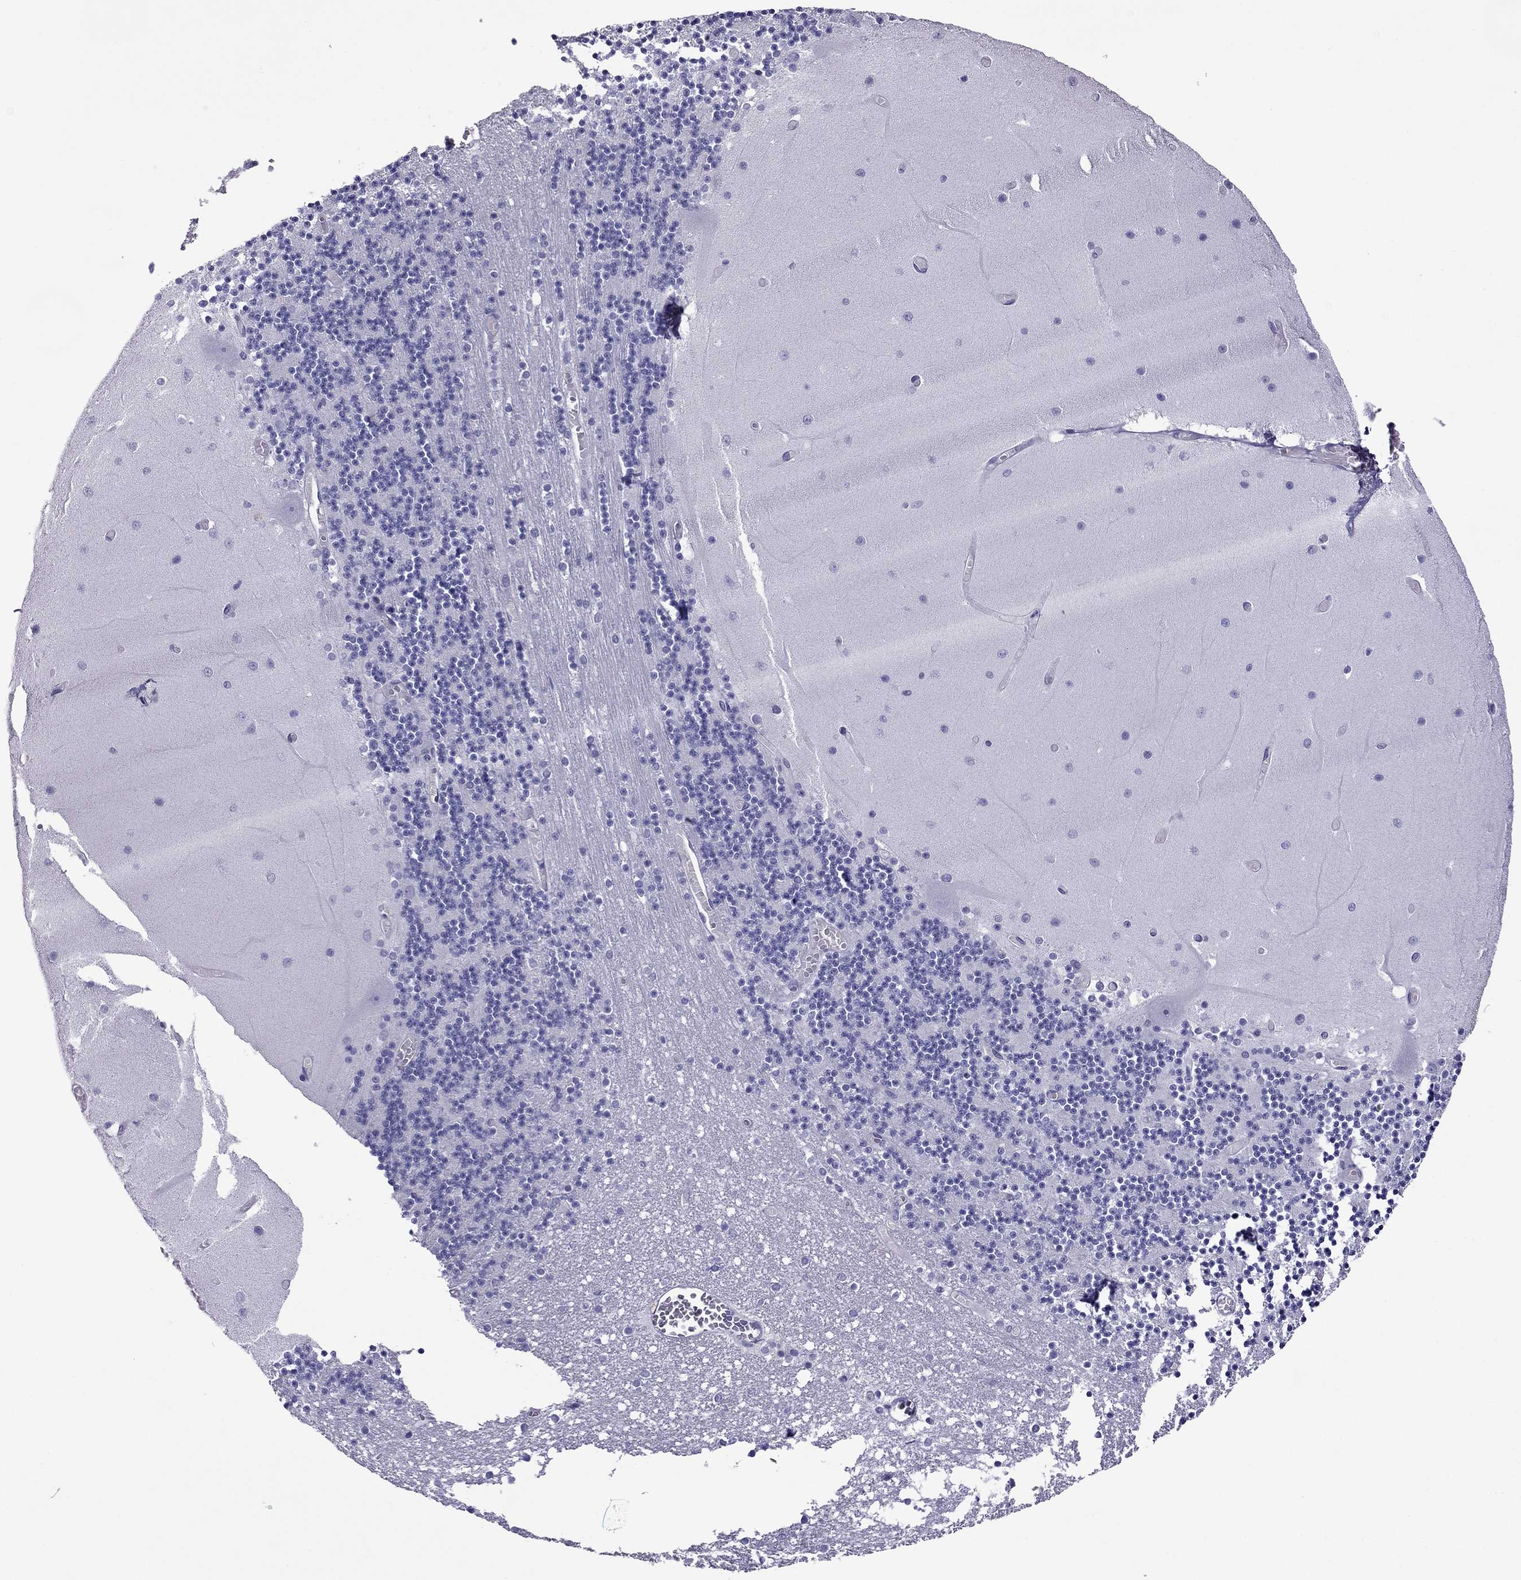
{"staining": {"intensity": "negative", "quantity": "none", "location": "none"}, "tissue": "cerebellum", "cell_type": "Cells in granular layer", "image_type": "normal", "snomed": [{"axis": "morphology", "description": "Normal tissue, NOS"}, {"axis": "topography", "description": "Cerebellum"}], "caption": "DAB immunohistochemical staining of unremarkable human cerebellum displays no significant positivity in cells in granular layer.", "gene": "MYLK3", "patient": {"sex": "female", "age": 28}}